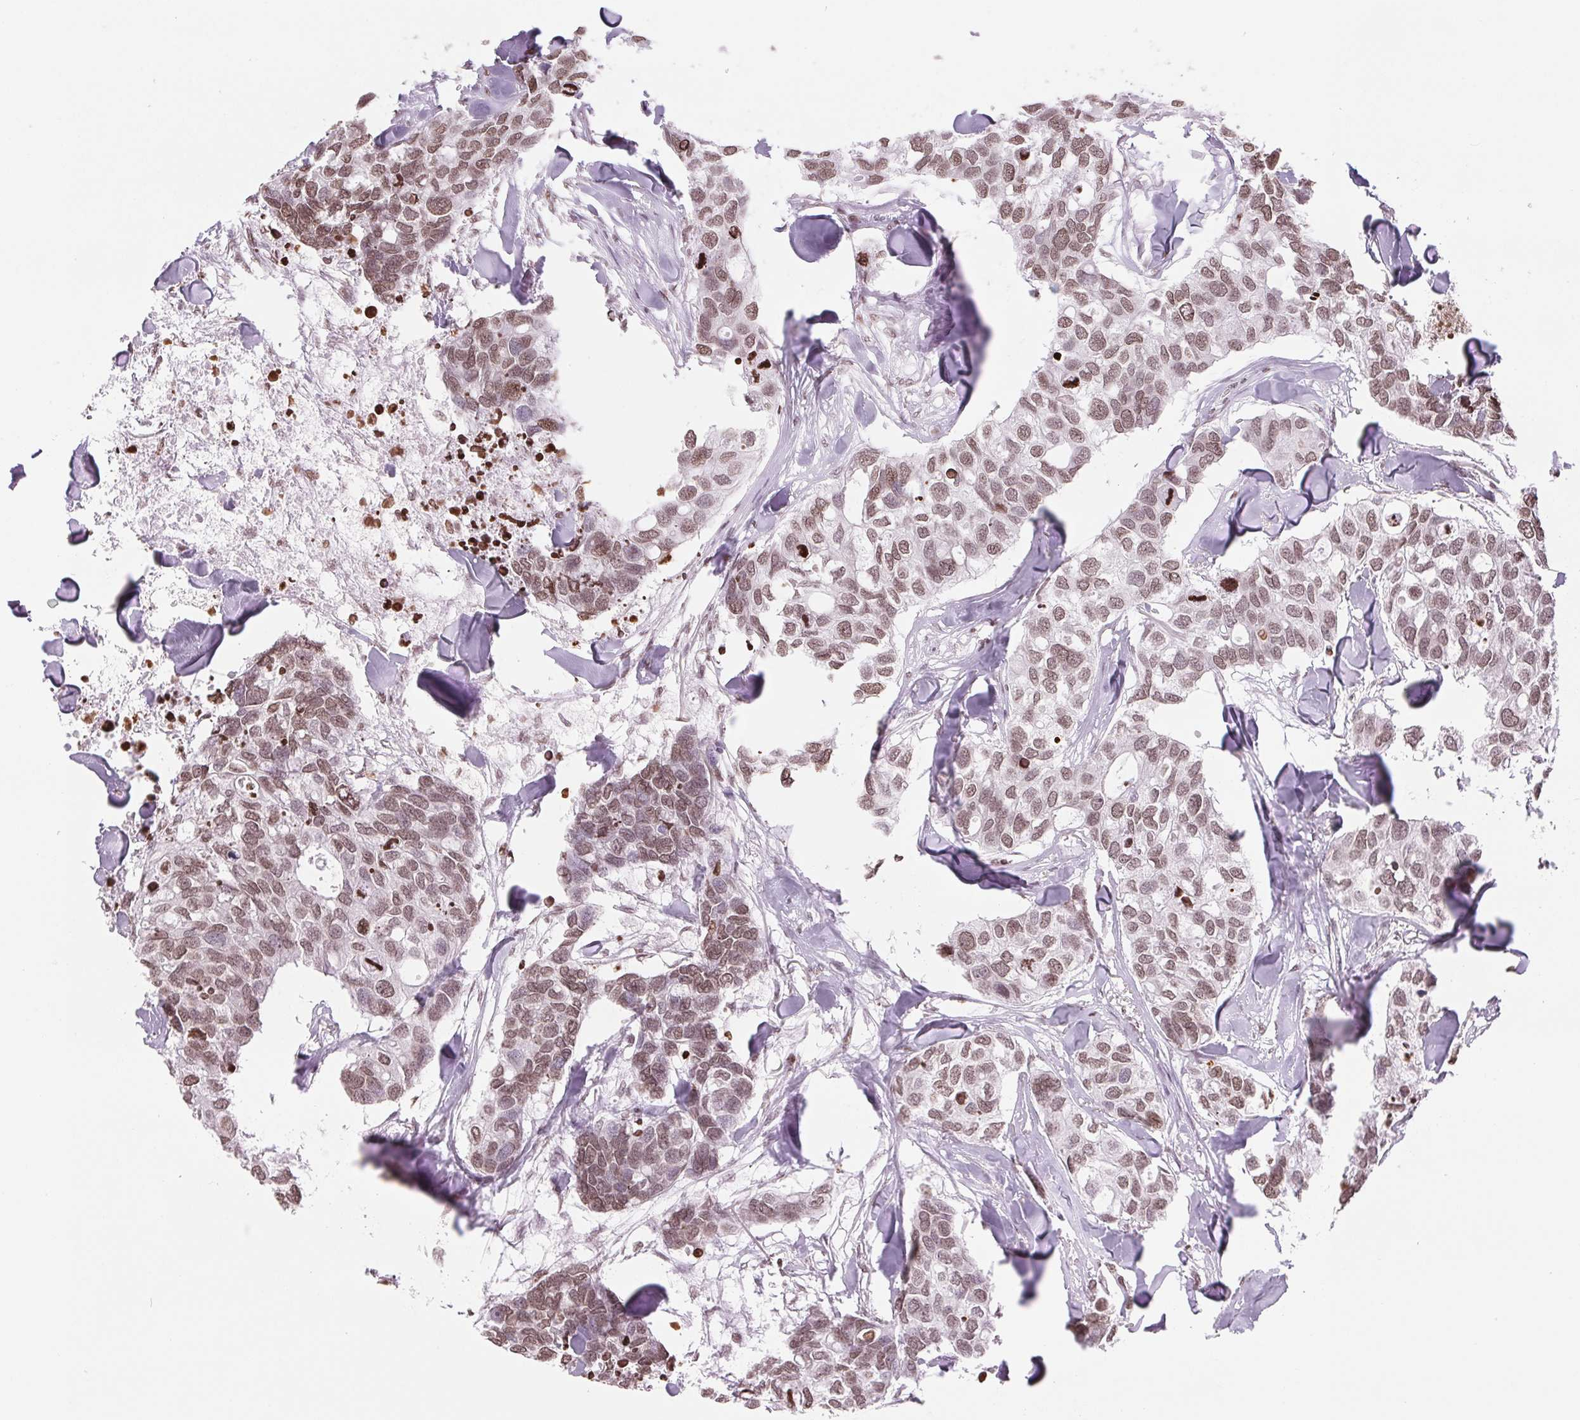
{"staining": {"intensity": "moderate", "quantity": ">75%", "location": "nuclear"}, "tissue": "breast cancer", "cell_type": "Tumor cells", "image_type": "cancer", "snomed": [{"axis": "morphology", "description": "Duct carcinoma"}, {"axis": "topography", "description": "Breast"}], "caption": "Brown immunohistochemical staining in human breast cancer (intraductal carcinoma) exhibits moderate nuclear staining in approximately >75% of tumor cells.", "gene": "SMIM12", "patient": {"sex": "female", "age": 83}}